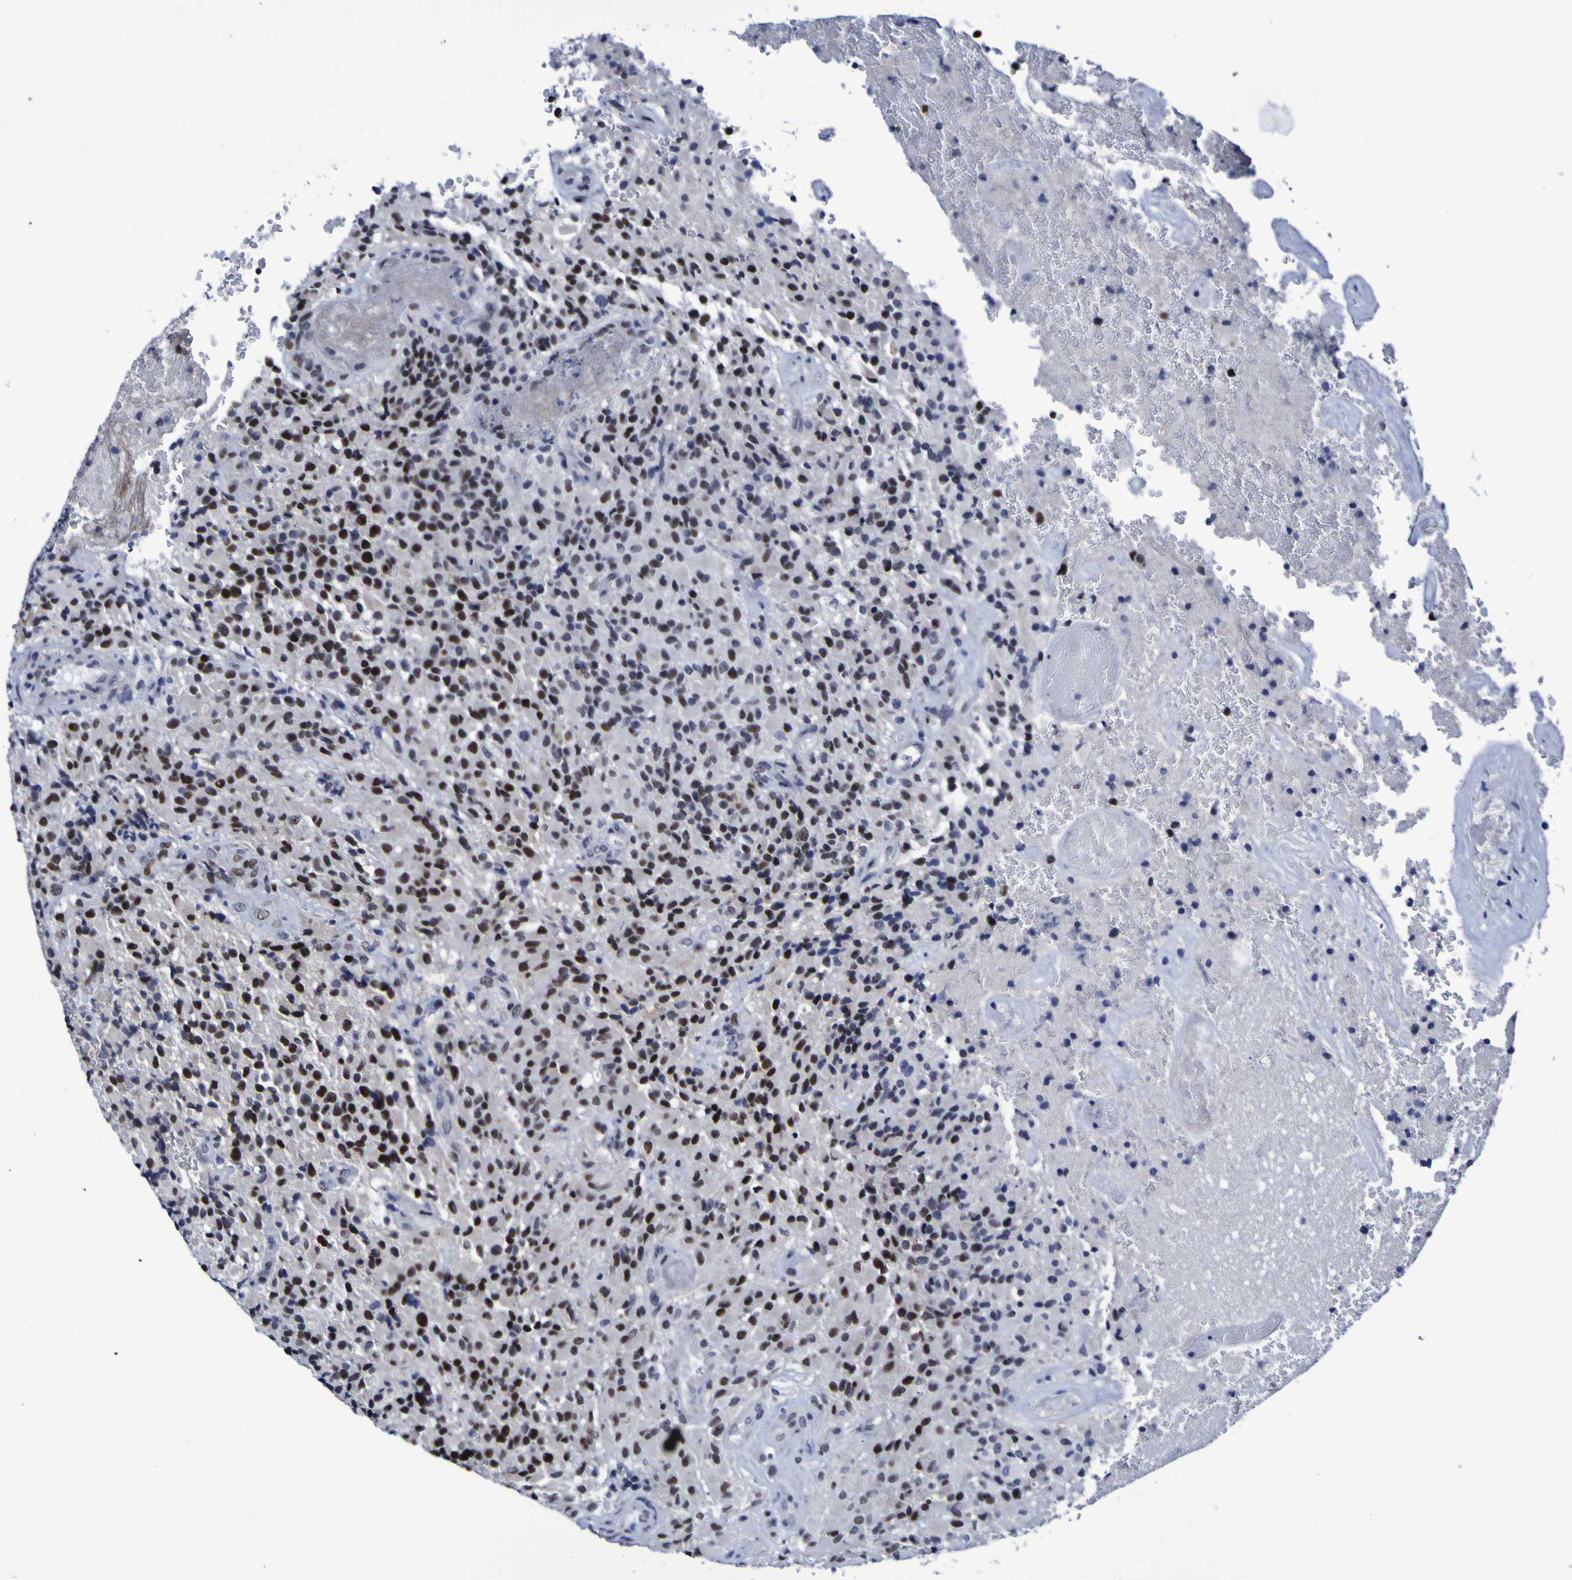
{"staining": {"intensity": "strong", "quantity": ">75%", "location": "nuclear"}, "tissue": "glioma", "cell_type": "Tumor cells", "image_type": "cancer", "snomed": [{"axis": "morphology", "description": "Glioma, malignant, High grade"}, {"axis": "topography", "description": "Brain"}], "caption": "Brown immunohistochemical staining in high-grade glioma (malignant) exhibits strong nuclear expression in approximately >75% of tumor cells.", "gene": "MBD3", "patient": {"sex": "male", "age": 71}}